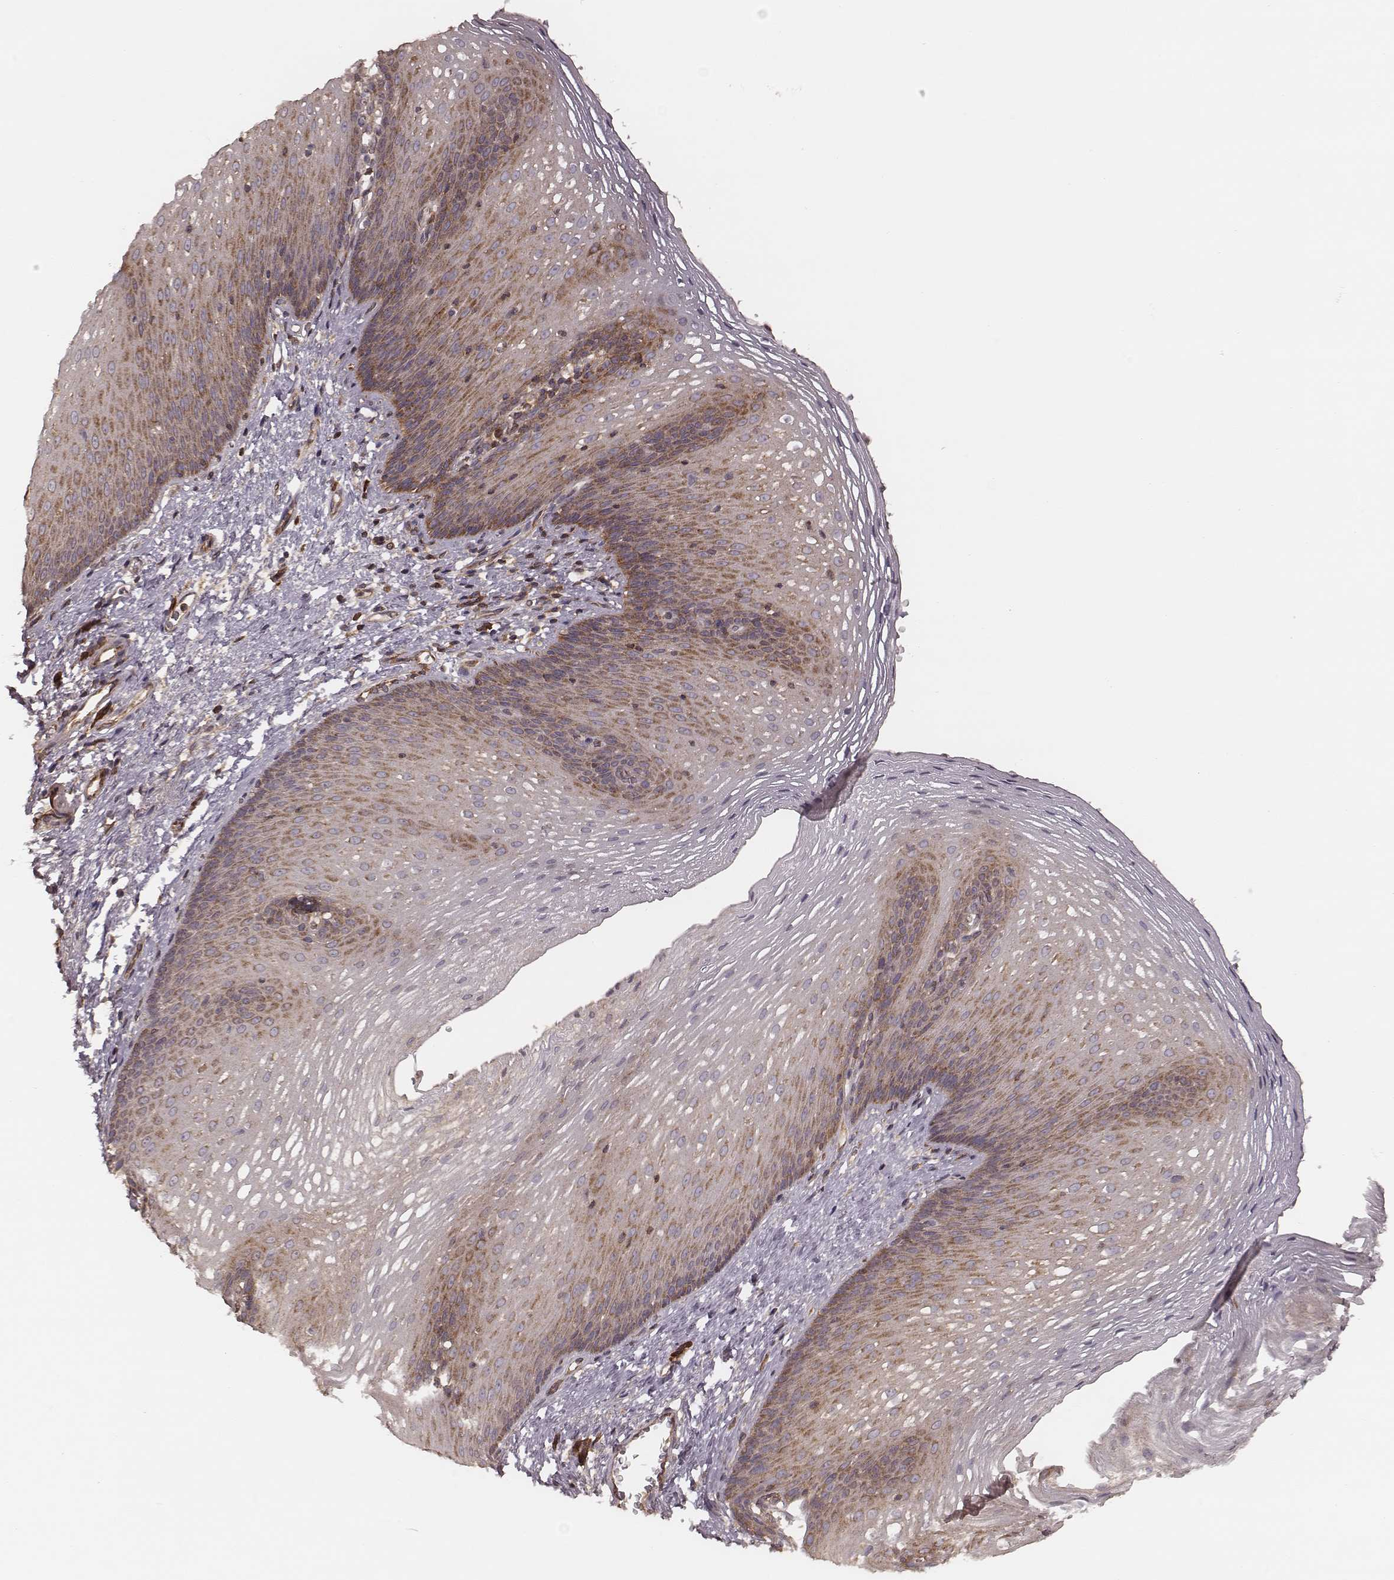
{"staining": {"intensity": "moderate", "quantity": "25%-75%", "location": "cytoplasmic/membranous"}, "tissue": "esophagus", "cell_type": "Squamous epithelial cells", "image_type": "normal", "snomed": [{"axis": "morphology", "description": "Normal tissue, NOS"}, {"axis": "topography", "description": "Esophagus"}], "caption": "Moderate cytoplasmic/membranous staining for a protein is seen in approximately 25%-75% of squamous epithelial cells of benign esophagus using immunohistochemistry.", "gene": "CARS1", "patient": {"sex": "male", "age": 76}}